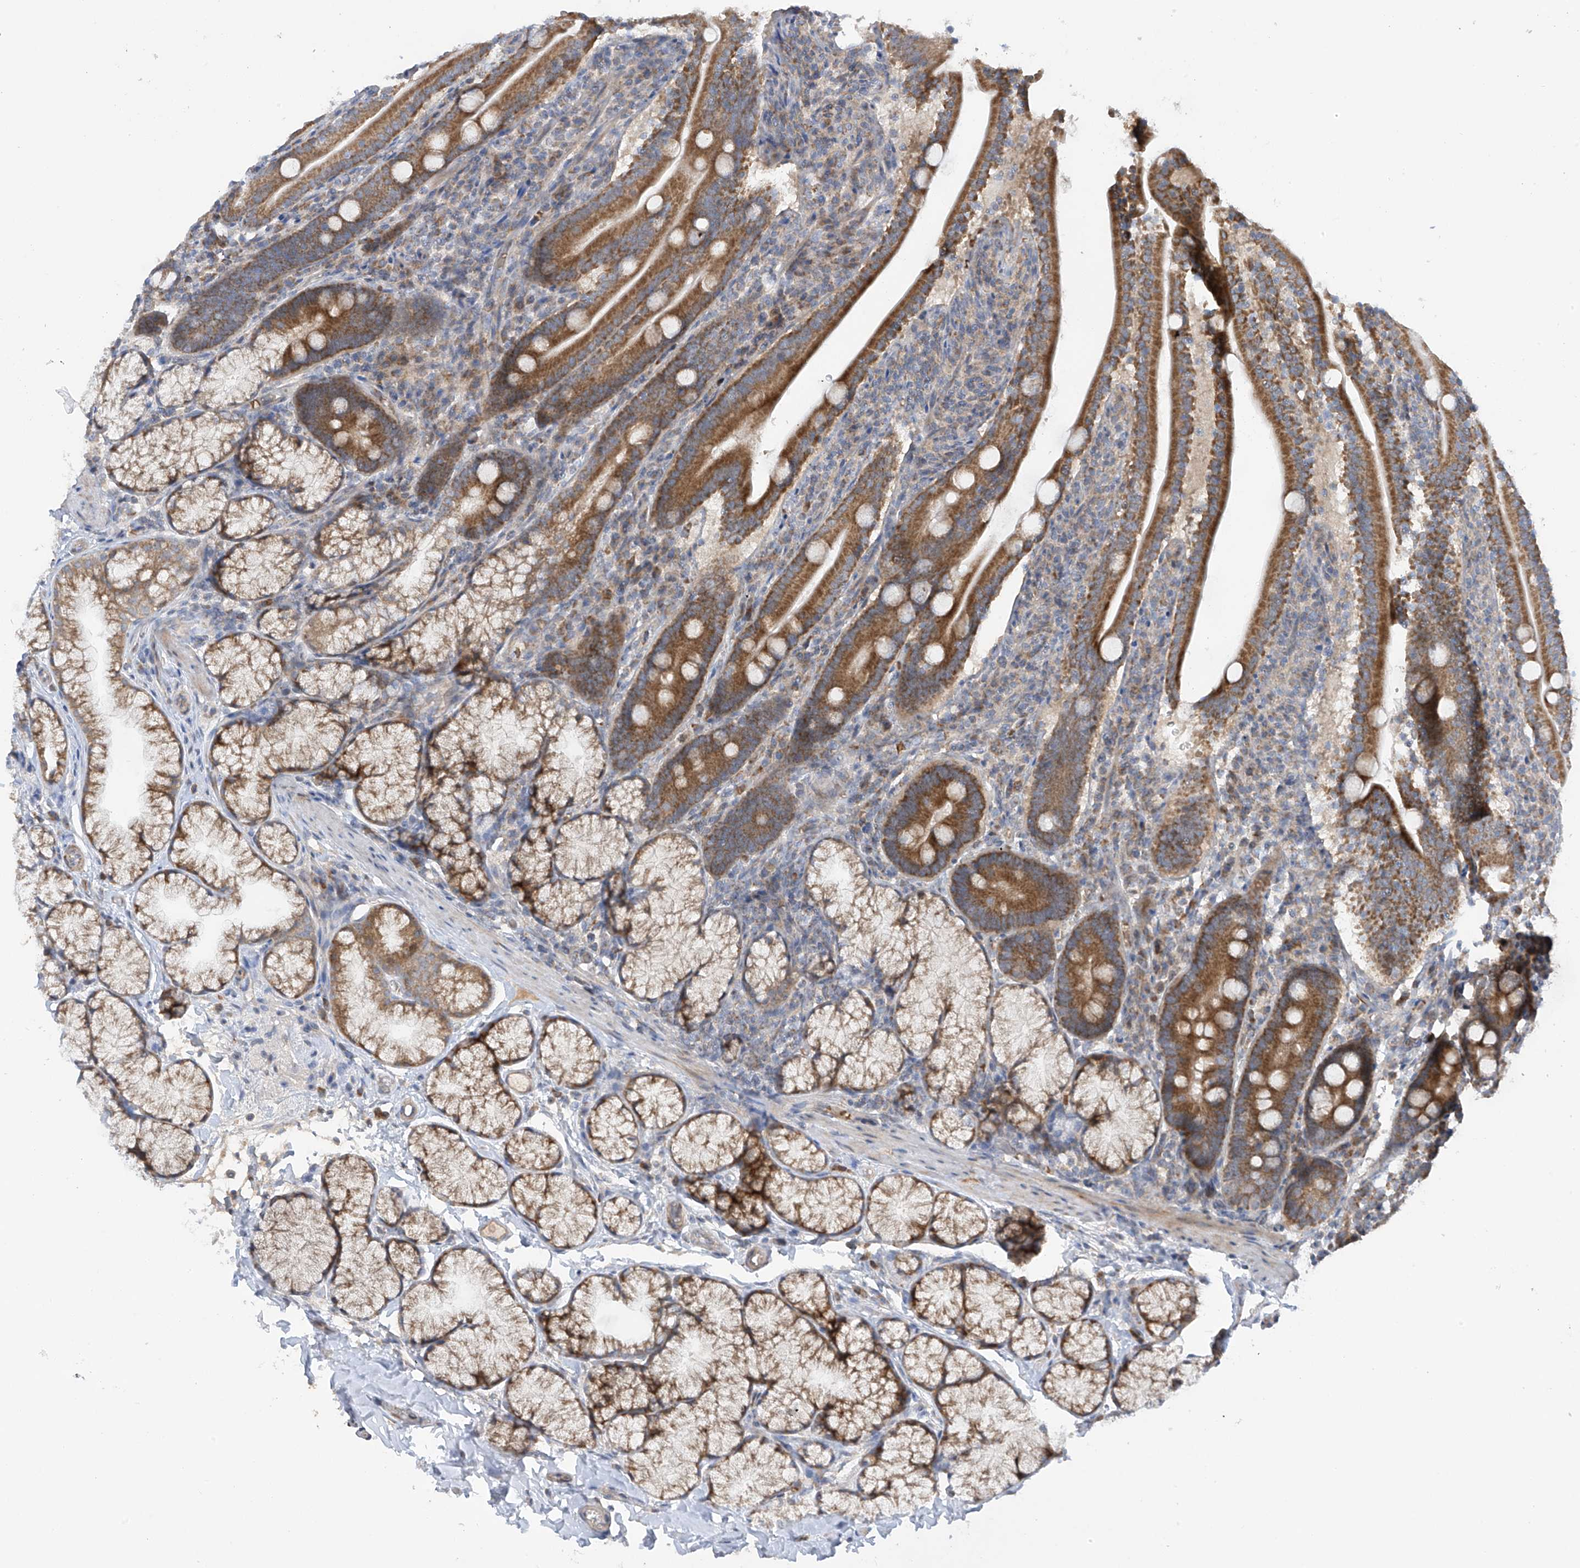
{"staining": {"intensity": "strong", "quantity": ">75%", "location": "cytoplasmic/membranous"}, "tissue": "duodenum", "cell_type": "Glandular cells", "image_type": "normal", "snomed": [{"axis": "morphology", "description": "Normal tissue, NOS"}, {"axis": "topography", "description": "Duodenum"}], "caption": "Normal duodenum shows strong cytoplasmic/membranous positivity in approximately >75% of glandular cells, visualized by immunohistochemistry.", "gene": "METTL18", "patient": {"sex": "male", "age": 35}}